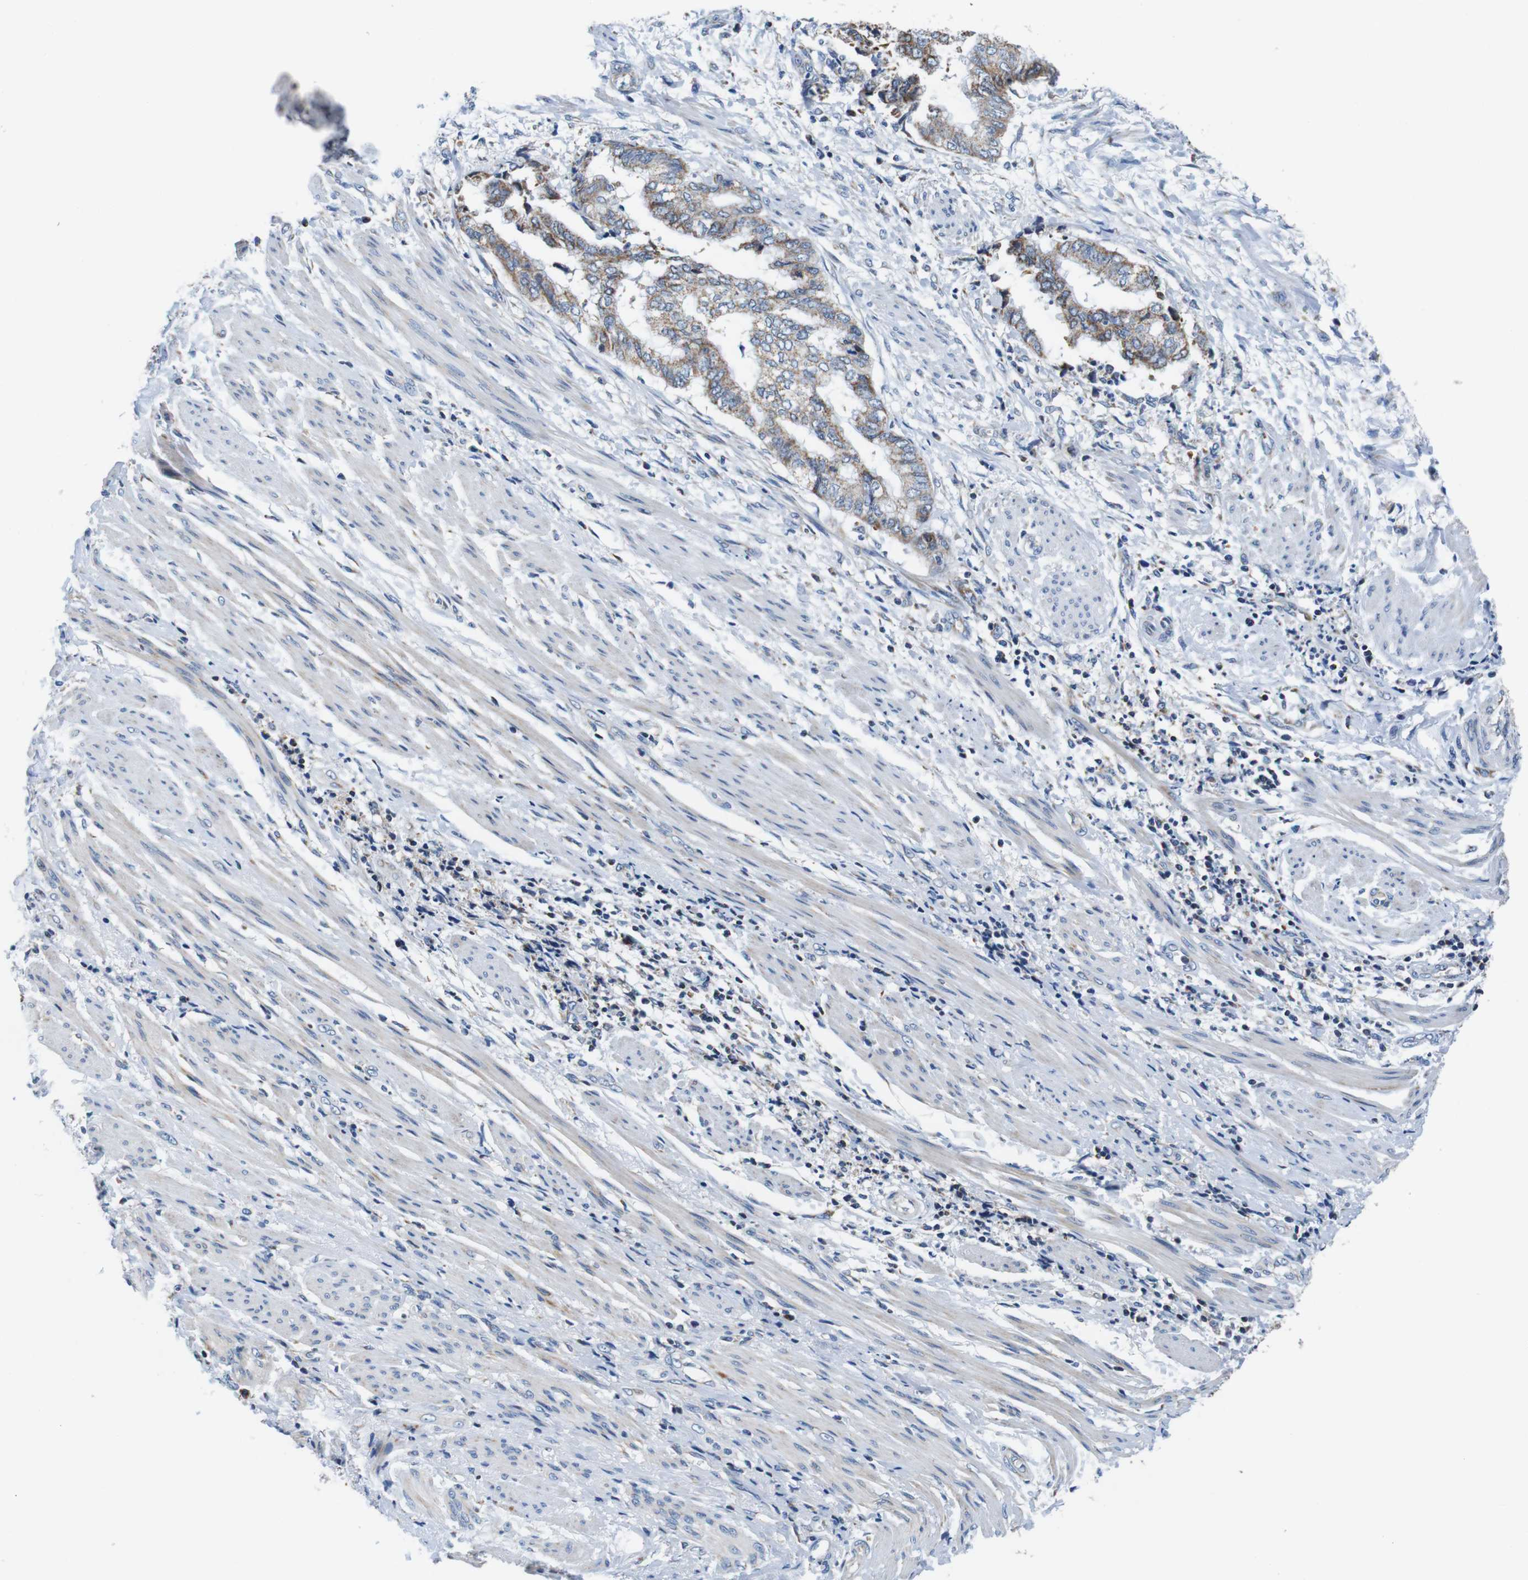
{"staining": {"intensity": "weak", "quantity": ">75%", "location": "cytoplasmic/membranous"}, "tissue": "endometrial cancer", "cell_type": "Tumor cells", "image_type": "cancer", "snomed": [{"axis": "morphology", "description": "Necrosis, NOS"}, {"axis": "morphology", "description": "Adenocarcinoma, NOS"}, {"axis": "topography", "description": "Endometrium"}], "caption": "A low amount of weak cytoplasmic/membranous expression is appreciated in about >75% of tumor cells in endometrial cancer tissue.", "gene": "LRP4", "patient": {"sex": "female", "age": 79}}